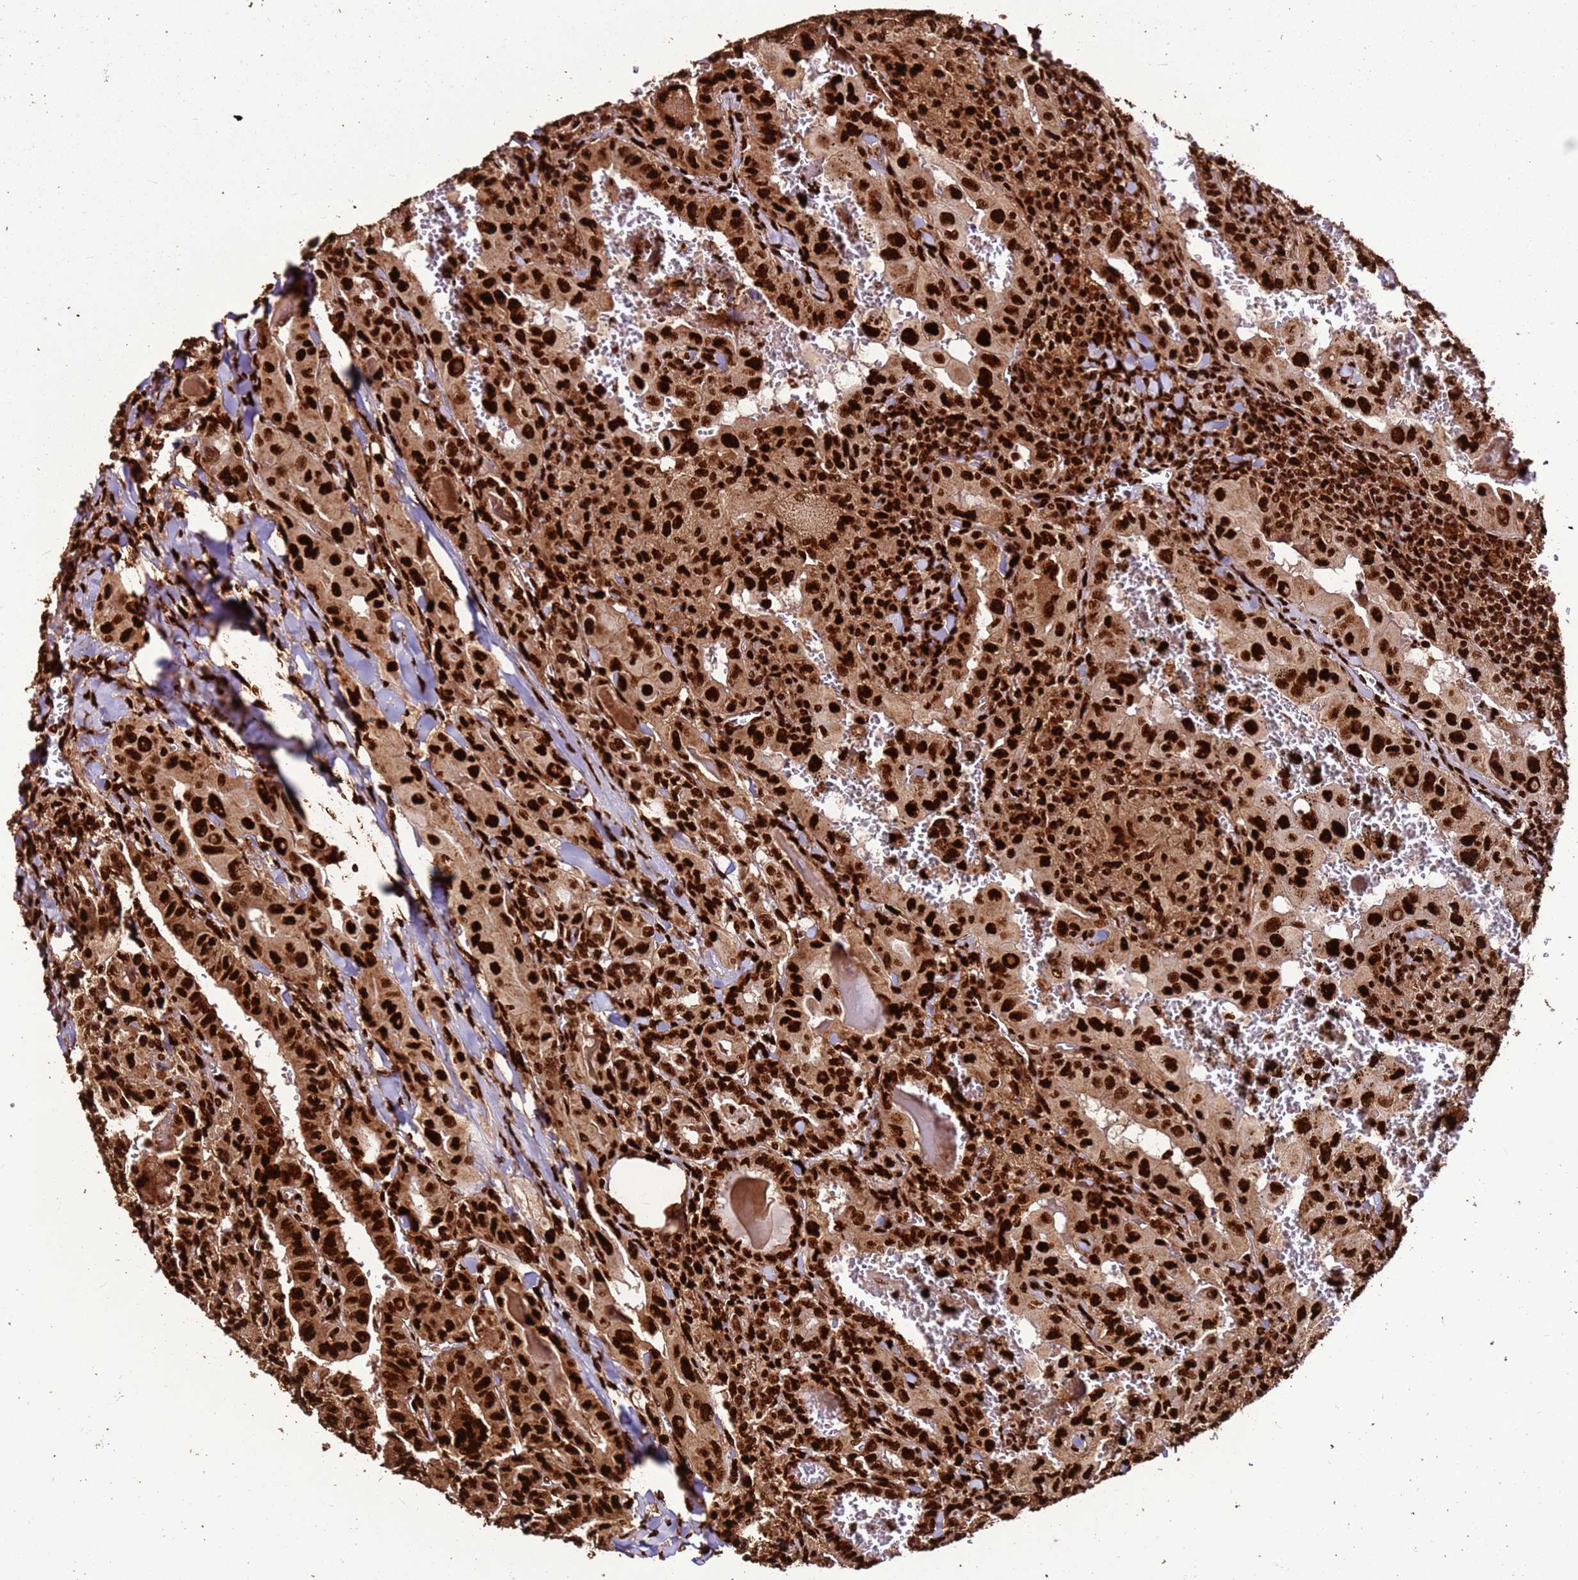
{"staining": {"intensity": "strong", "quantity": ">75%", "location": "nuclear"}, "tissue": "thyroid cancer", "cell_type": "Tumor cells", "image_type": "cancer", "snomed": [{"axis": "morphology", "description": "Papillary adenocarcinoma, NOS"}, {"axis": "topography", "description": "Thyroid gland"}], "caption": "IHC staining of thyroid cancer (papillary adenocarcinoma), which displays high levels of strong nuclear staining in about >75% of tumor cells indicating strong nuclear protein positivity. The staining was performed using DAB (brown) for protein detection and nuclei were counterstained in hematoxylin (blue).", "gene": "HNRNPAB", "patient": {"sex": "female", "age": 72}}